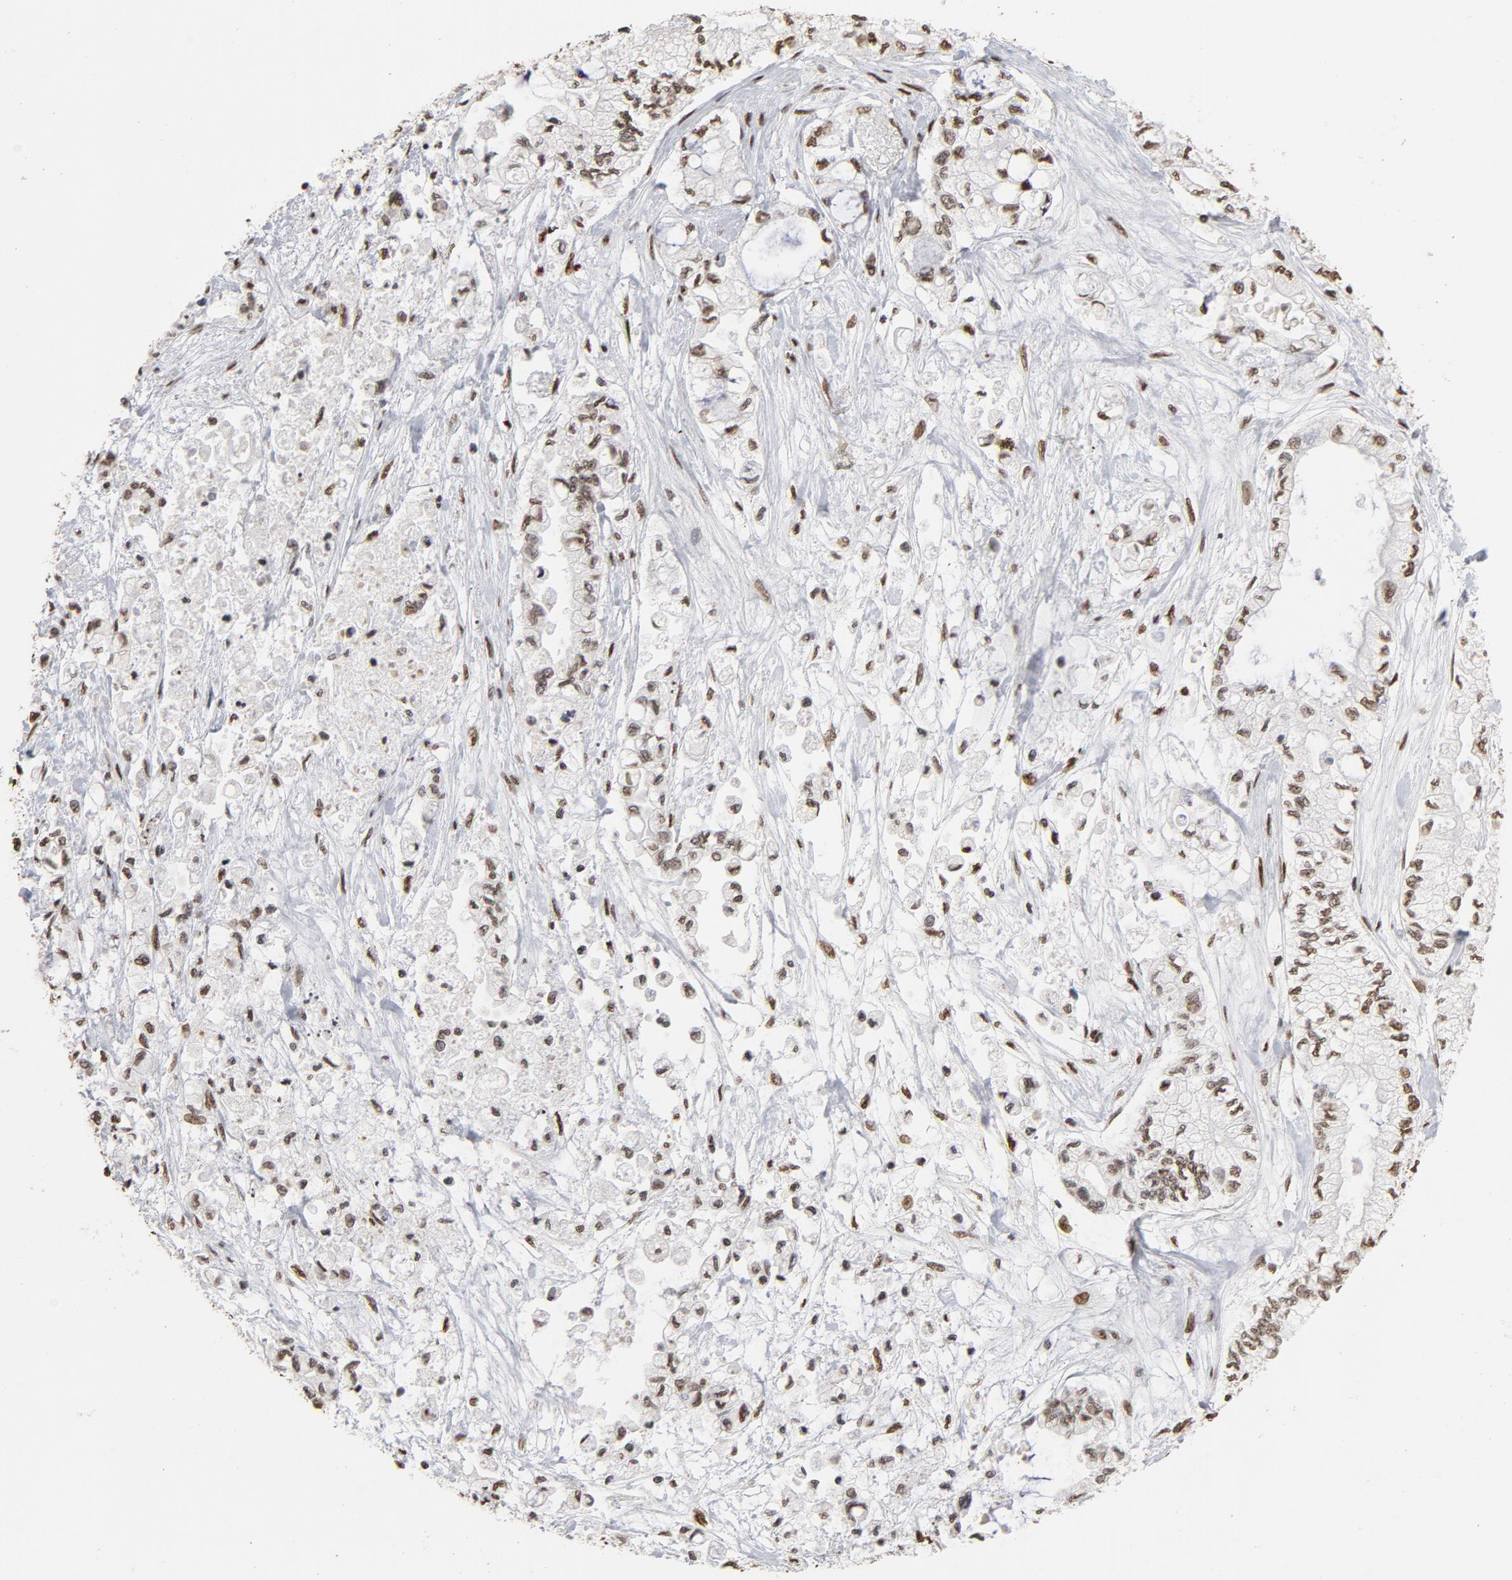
{"staining": {"intensity": "moderate", "quantity": ">75%", "location": "nuclear"}, "tissue": "pancreatic cancer", "cell_type": "Tumor cells", "image_type": "cancer", "snomed": [{"axis": "morphology", "description": "Adenocarcinoma, NOS"}, {"axis": "topography", "description": "Pancreas"}], "caption": "An image of pancreatic cancer (adenocarcinoma) stained for a protein shows moderate nuclear brown staining in tumor cells. (brown staining indicates protein expression, while blue staining denotes nuclei).", "gene": "TP53BP1", "patient": {"sex": "male", "age": 79}}